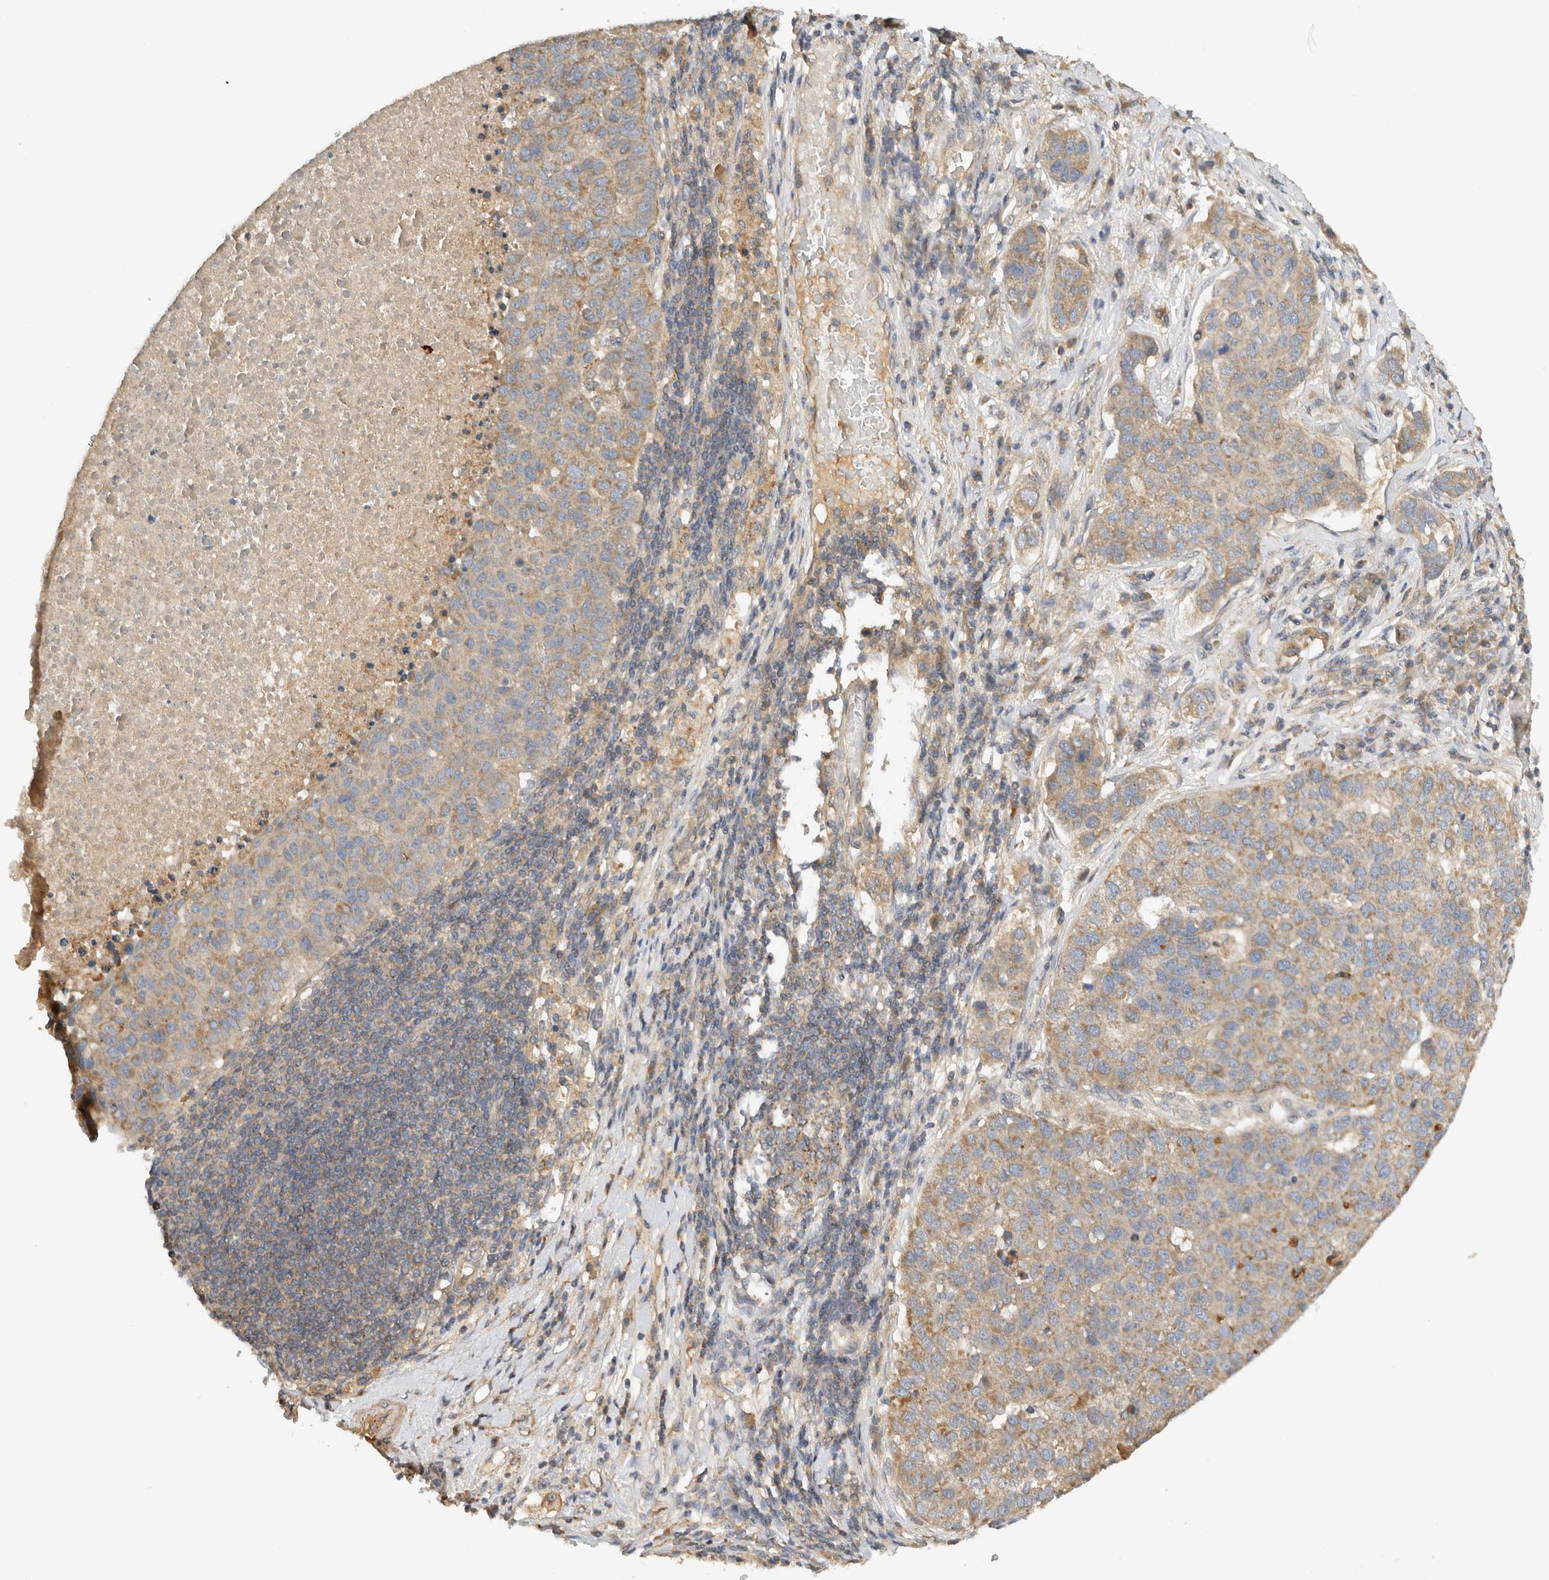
{"staining": {"intensity": "weak", "quantity": ">75%", "location": "cytoplasmic/membranous"}, "tissue": "pancreatic cancer", "cell_type": "Tumor cells", "image_type": "cancer", "snomed": [{"axis": "morphology", "description": "Adenocarcinoma, NOS"}, {"axis": "topography", "description": "Pancreas"}], "caption": "Brown immunohistochemical staining in pancreatic cancer (adenocarcinoma) demonstrates weak cytoplasmic/membranous staining in about >75% of tumor cells.", "gene": "ARMC9", "patient": {"sex": "female", "age": 61}}